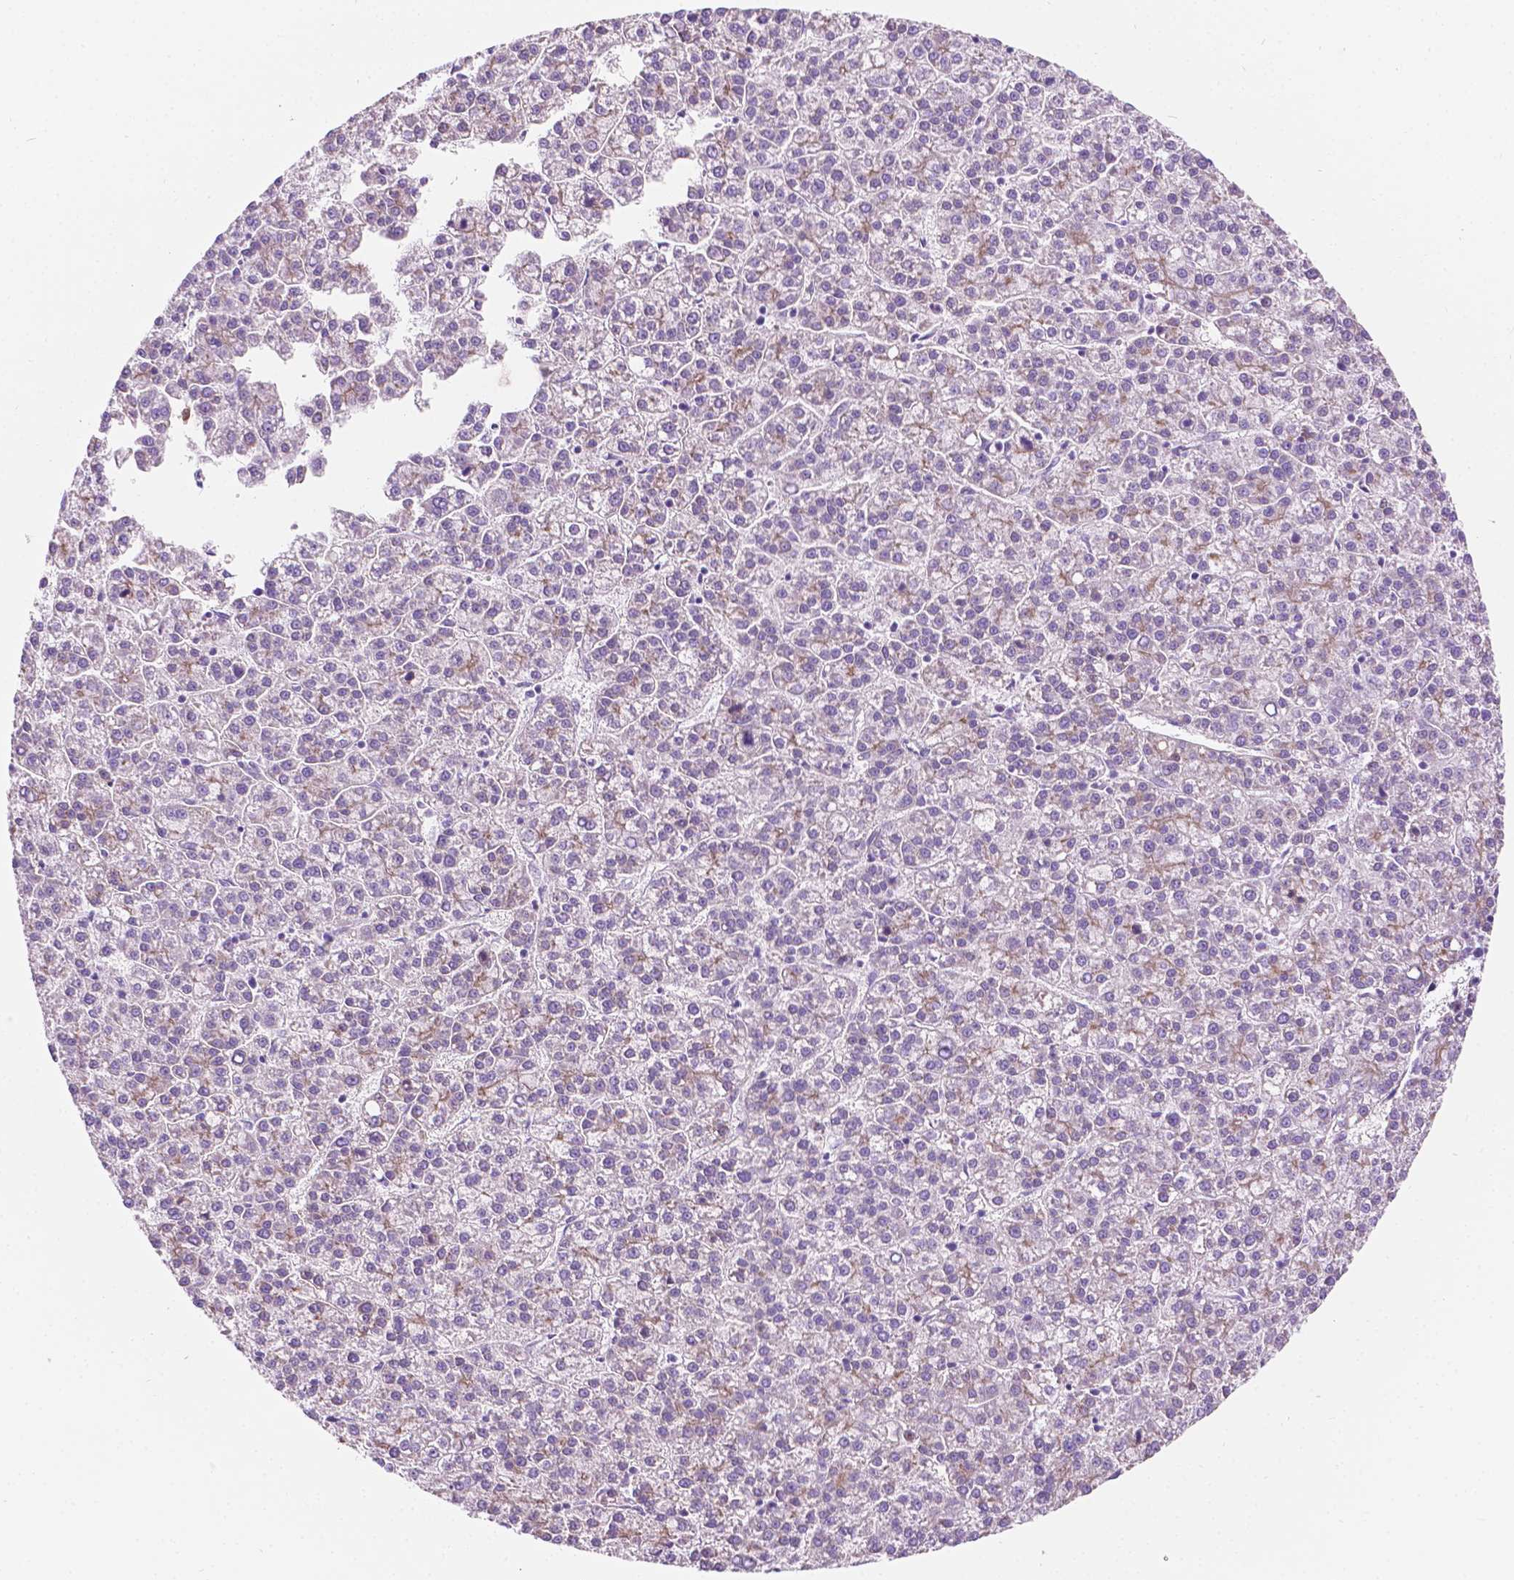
{"staining": {"intensity": "weak", "quantity": "<25%", "location": "cytoplasmic/membranous"}, "tissue": "liver cancer", "cell_type": "Tumor cells", "image_type": "cancer", "snomed": [{"axis": "morphology", "description": "Carcinoma, Hepatocellular, NOS"}, {"axis": "topography", "description": "Liver"}], "caption": "A high-resolution histopathology image shows immunohistochemistry (IHC) staining of hepatocellular carcinoma (liver), which shows no significant expression in tumor cells. The staining is performed using DAB (3,3'-diaminobenzidine) brown chromogen with nuclei counter-stained in using hematoxylin.", "gene": "NOS1AP", "patient": {"sex": "female", "age": 58}}